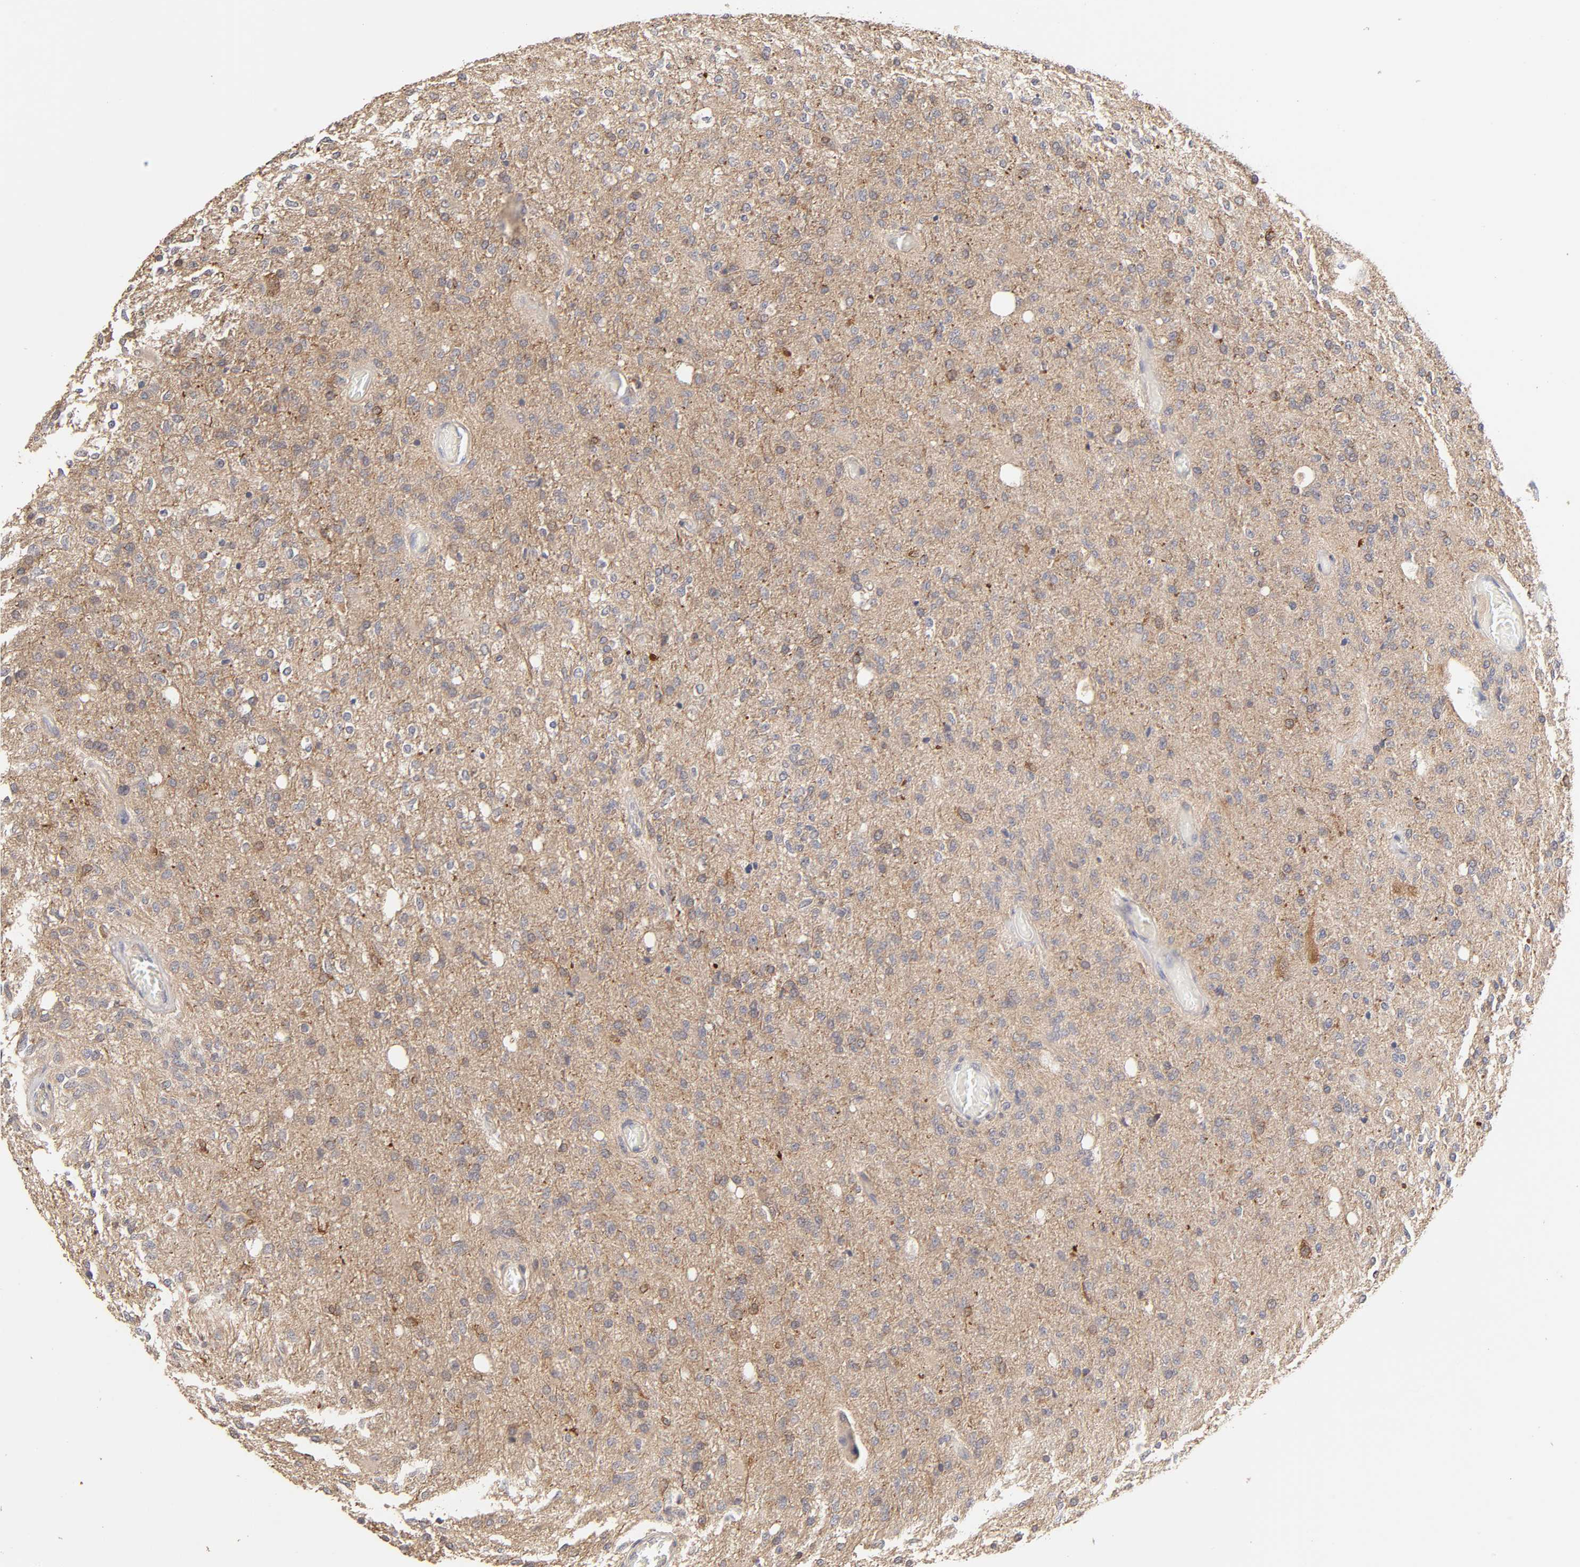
{"staining": {"intensity": "moderate", "quantity": "<25%", "location": "cytoplasmic/membranous"}, "tissue": "glioma", "cell_type": "Tumor cells", "image_type": "cancer", "snomed": [{"axis": "morphology", "description": "Normal tissue, NOS"}, {"axis": "morphology", "description": "Glioma, malignant, High grade"}, {"axis": "topography", "description": "Cerebral cortex"}], "caption": "IHC histopathology image of neoplastic tissue: human high-grade glioma (malignant) stained using IHC displays low levels of moderate protein expression localized specifically in the cytoplasmic/membranous of tumor cells, appearing as a cytoplasmic/membranous brown color.", "gene": "AP1G2", "patient": {"sex": "male", "age": 77}}